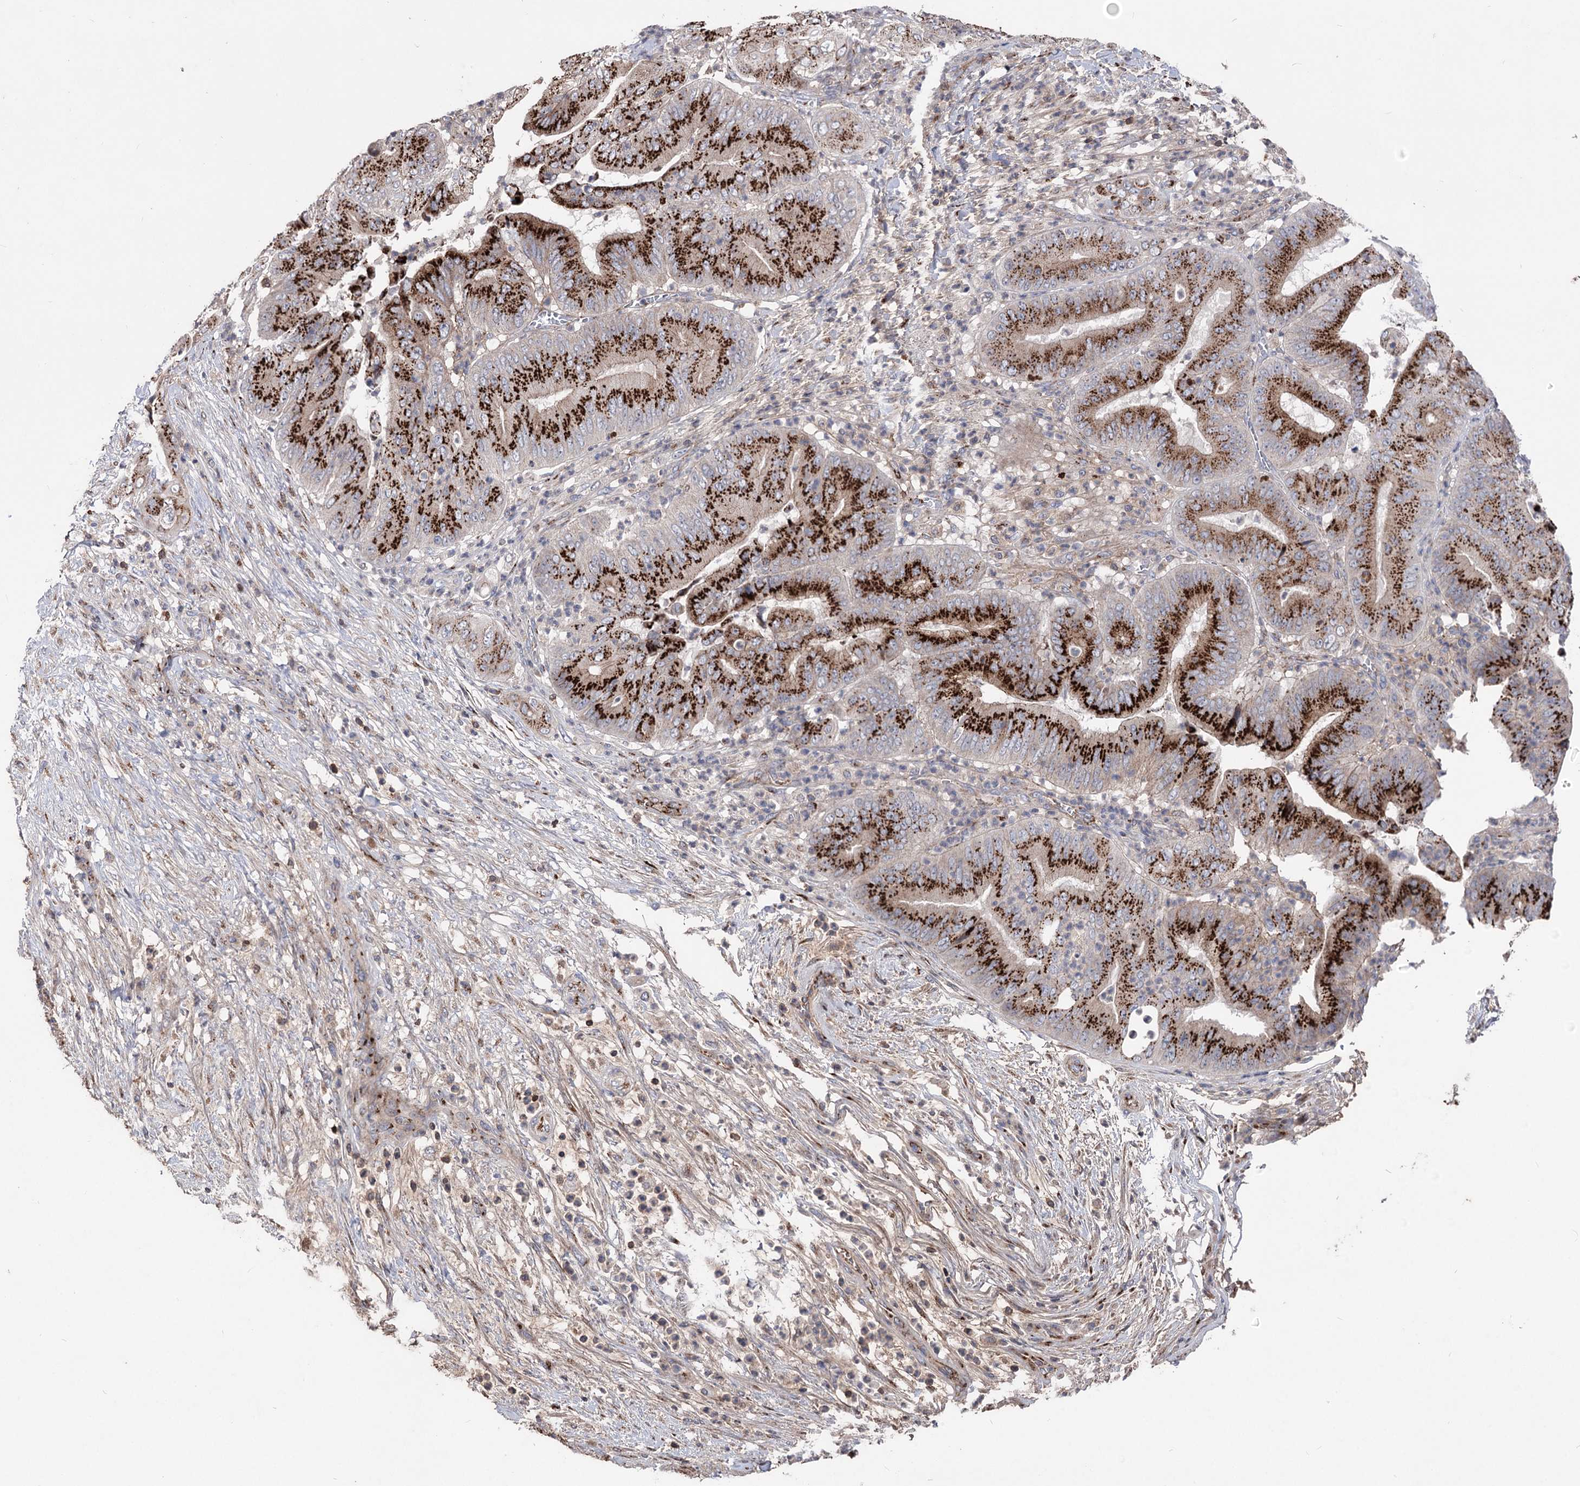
{"staining": {"intensity": "strong", "quantity": ">75%", "location": "cytoplasmic/membranous"}, "tissue": "pancreatic cancer", "cell_type": "Tumor cells", "image_type": "cancer", "snomed": [{"axis": "morphology", "description": "Adenocarcinoma, NOS"}, {"axis": "topography", "description": "Pancreas"}], "caption": "Pancreatic adenocarcinoma stained for a protein shows strong cytoplasmic/membranous positivity in tumor cells.", "gene": "ARHGAP20", "patient": {"sex": "female", "age": 77}}